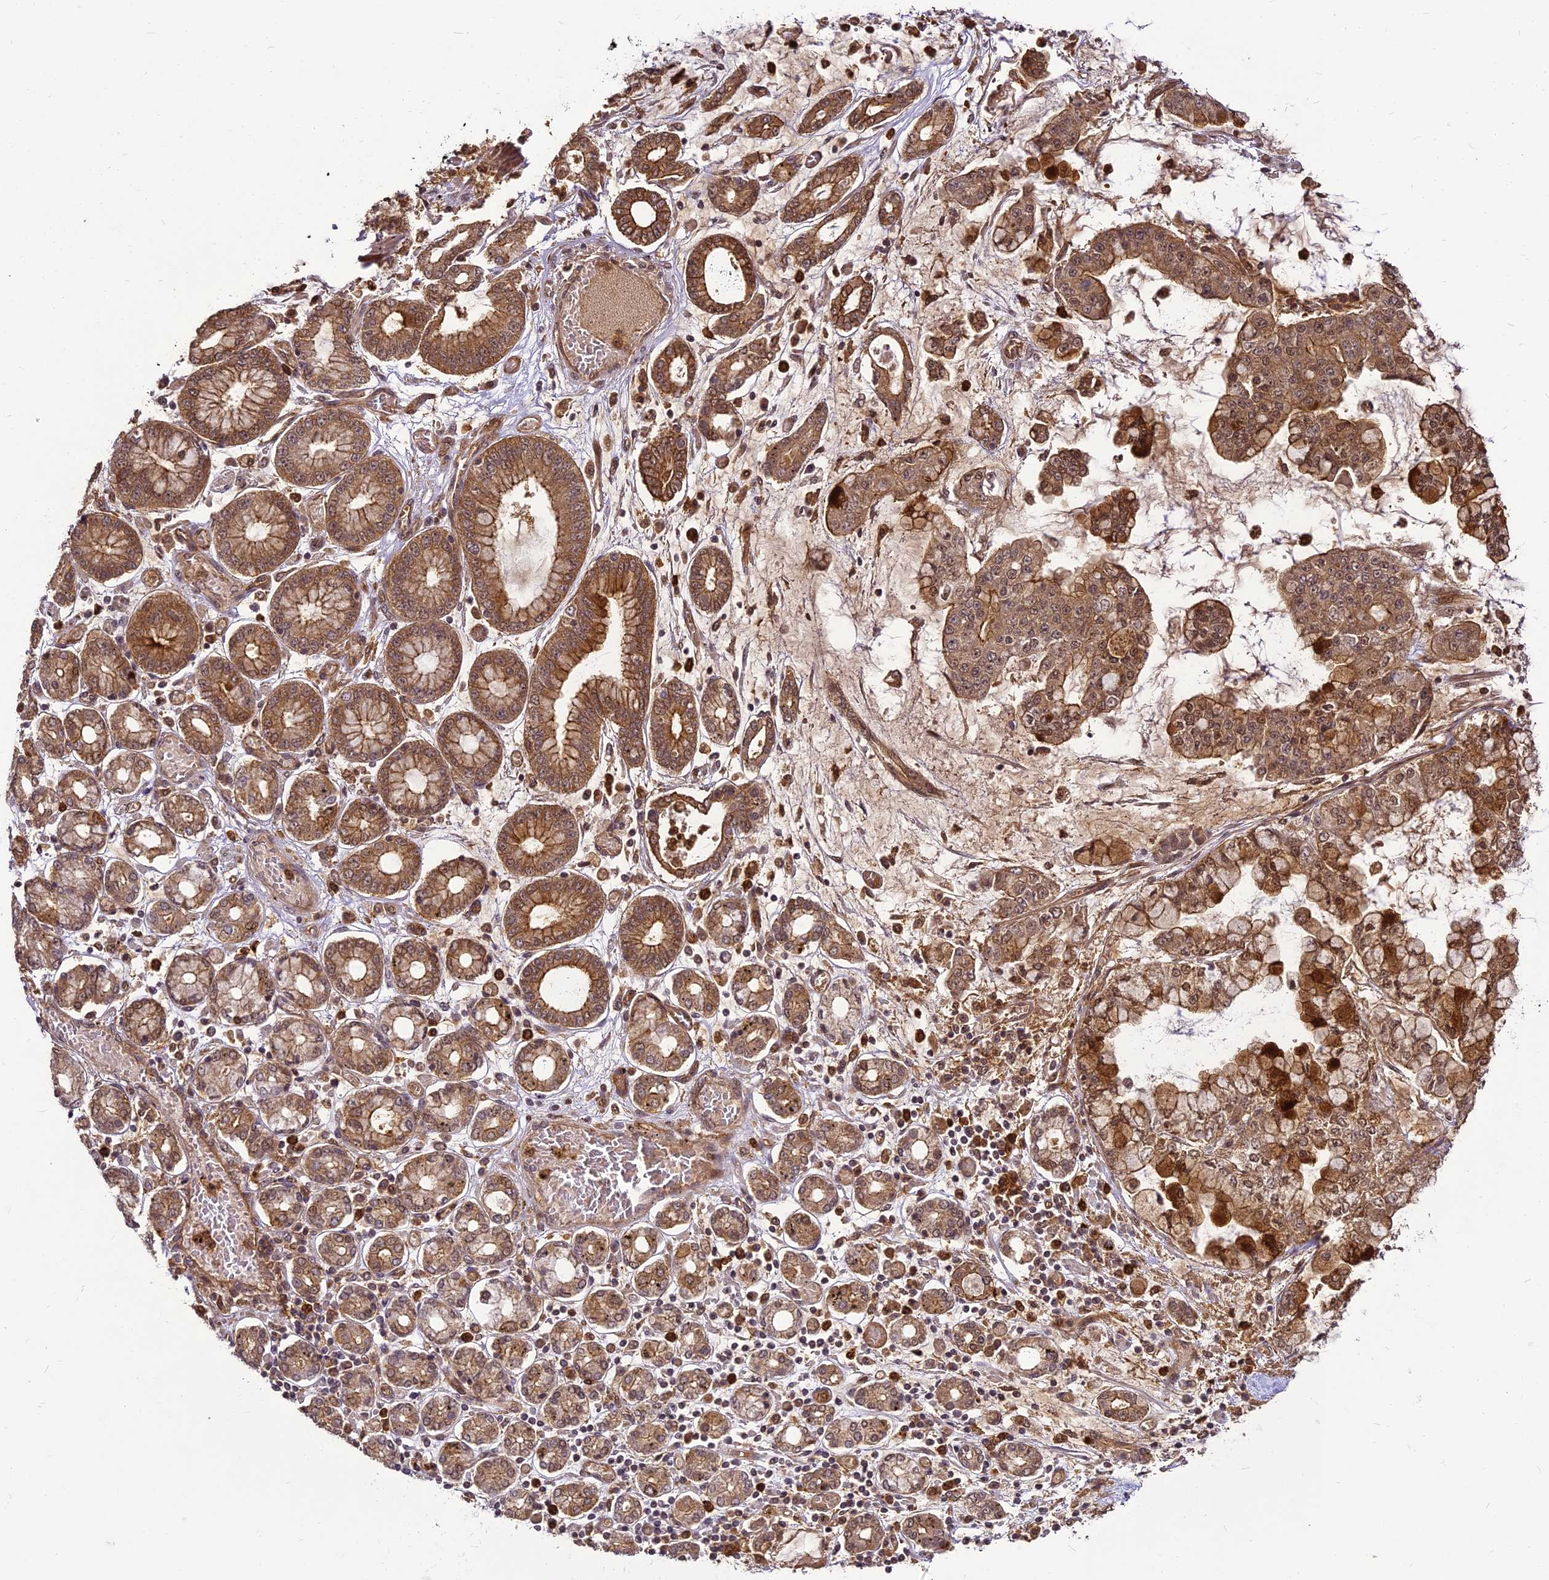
{"staining": {"intensity": "strong", "quantity": ">75%", "location": "cytoplasmic/membranous"}, "tissue": "stomach cancer", "cell_type": "Tumor cells", "image_type": "cancer", "snomed": [{"axis": "morphology", "description": "Normal tissue, NOS"}, {"axis": "morphology", "description": "Adenocarcinoma, NOS"}, {"axis": "topography", "description": "Stomach, upper"}, {"axis": "topography", "description": "Stomach"}], "caption": "This photomicrograph demonstrates IHC staining of human stomach cancer, with high strong cytoplasmic/membranous expression in approximately >75% of tumor cells.", "gene": "BCDIN3D", "patient": {"sex": "male", "age": 76}}